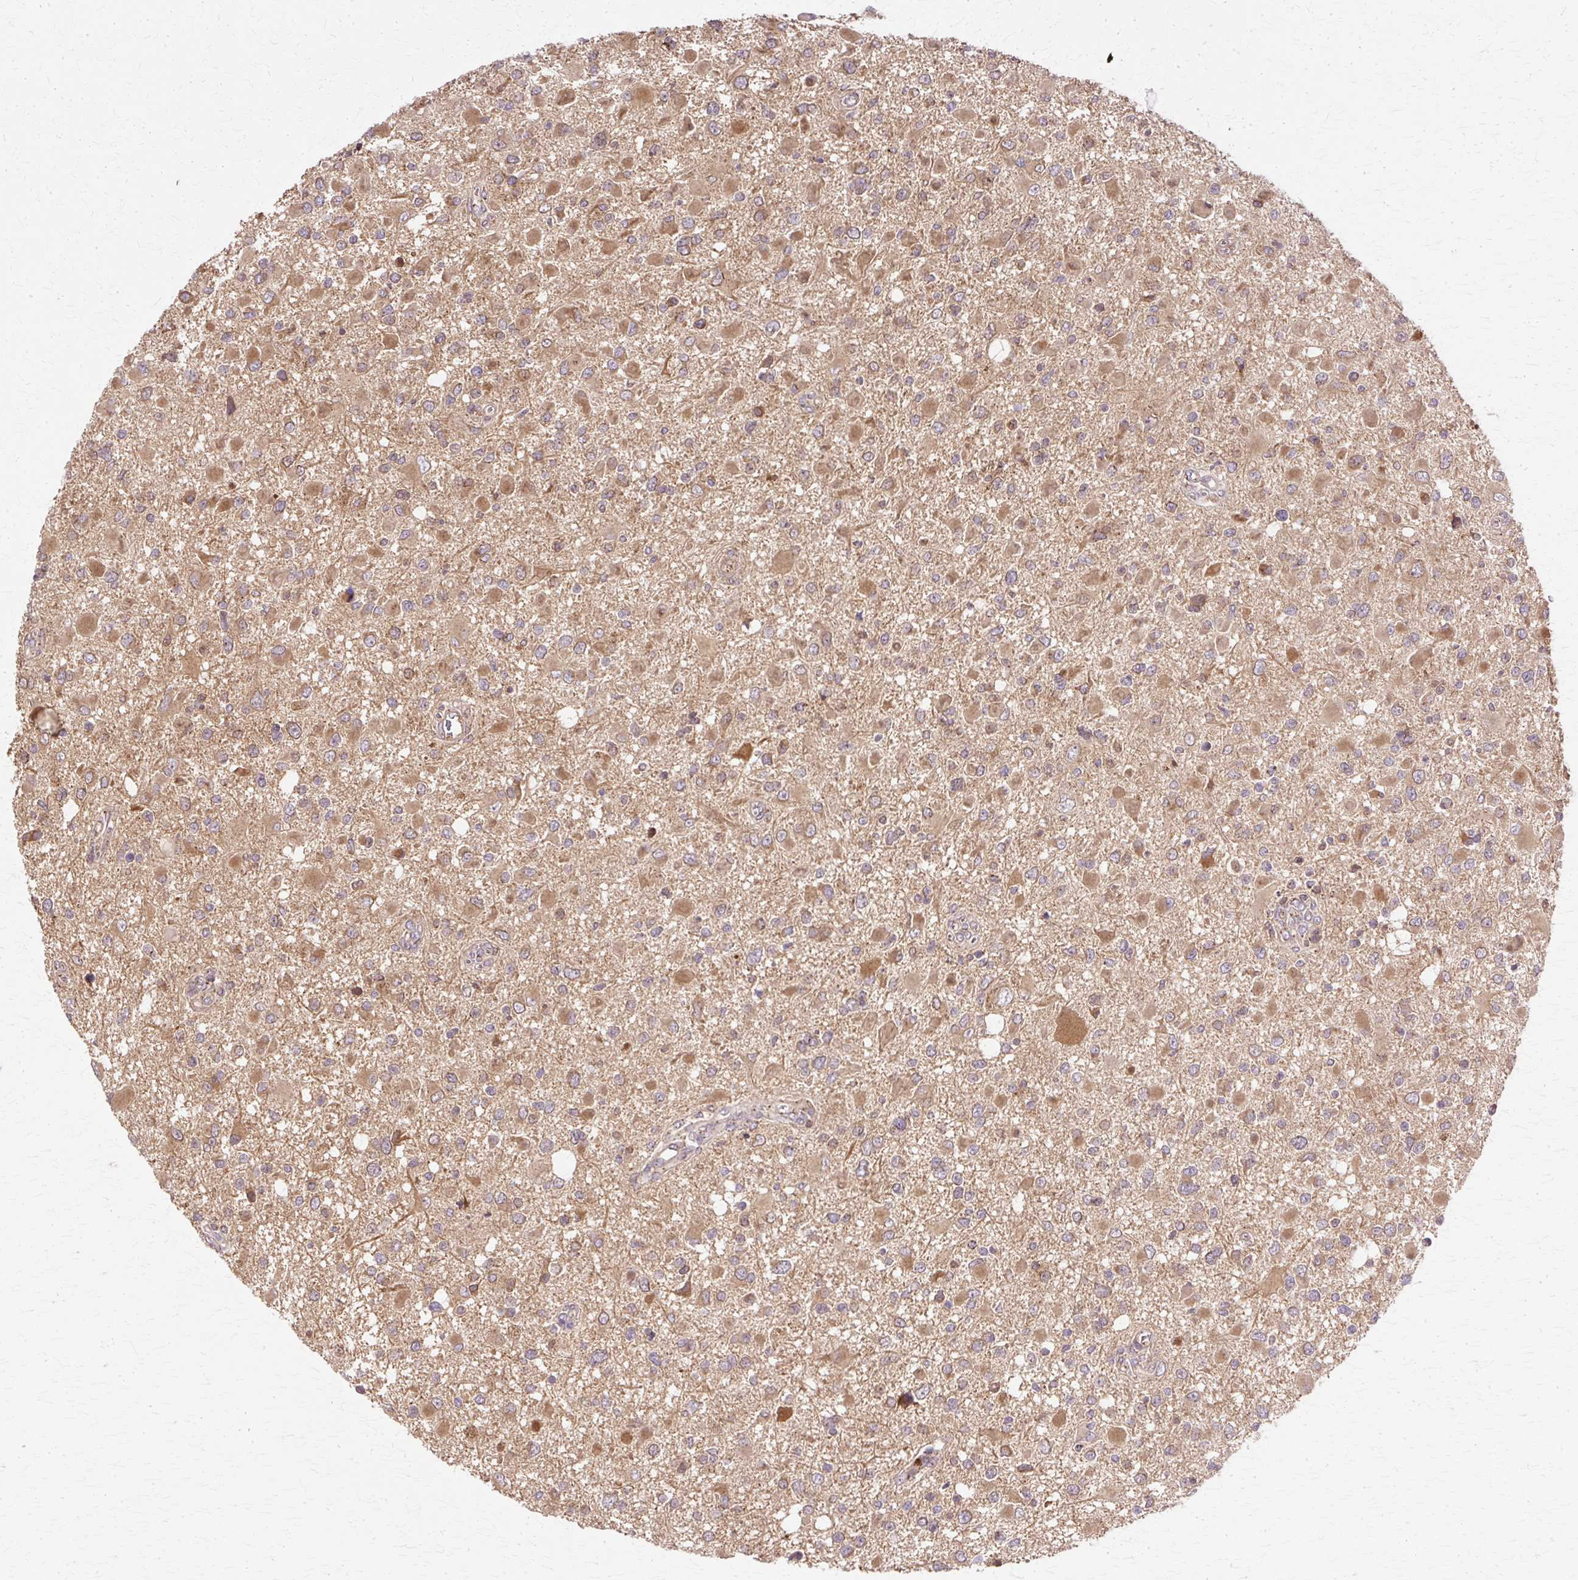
{"staining": {"intensity": "moderate", "quantity": ">75%", "location": "cytoplasmic/membranous"}, "tissue": "glioma", "cell_type": "Tumor cells", "image_type": "cancer", "snomed": [{"axis": "morphology", "description": "Glioma, malignant, High grade"}, {"axis": "topography", "description": "Brain"}], "caption": "The image reveals immunohistochemical staining of glioma. There is moderate cytoplasmic/membranous expression is seen in approximately >75% of tumor cells.", "gene": "COPB1", "patient": {"sex": "male", "age": 53}}